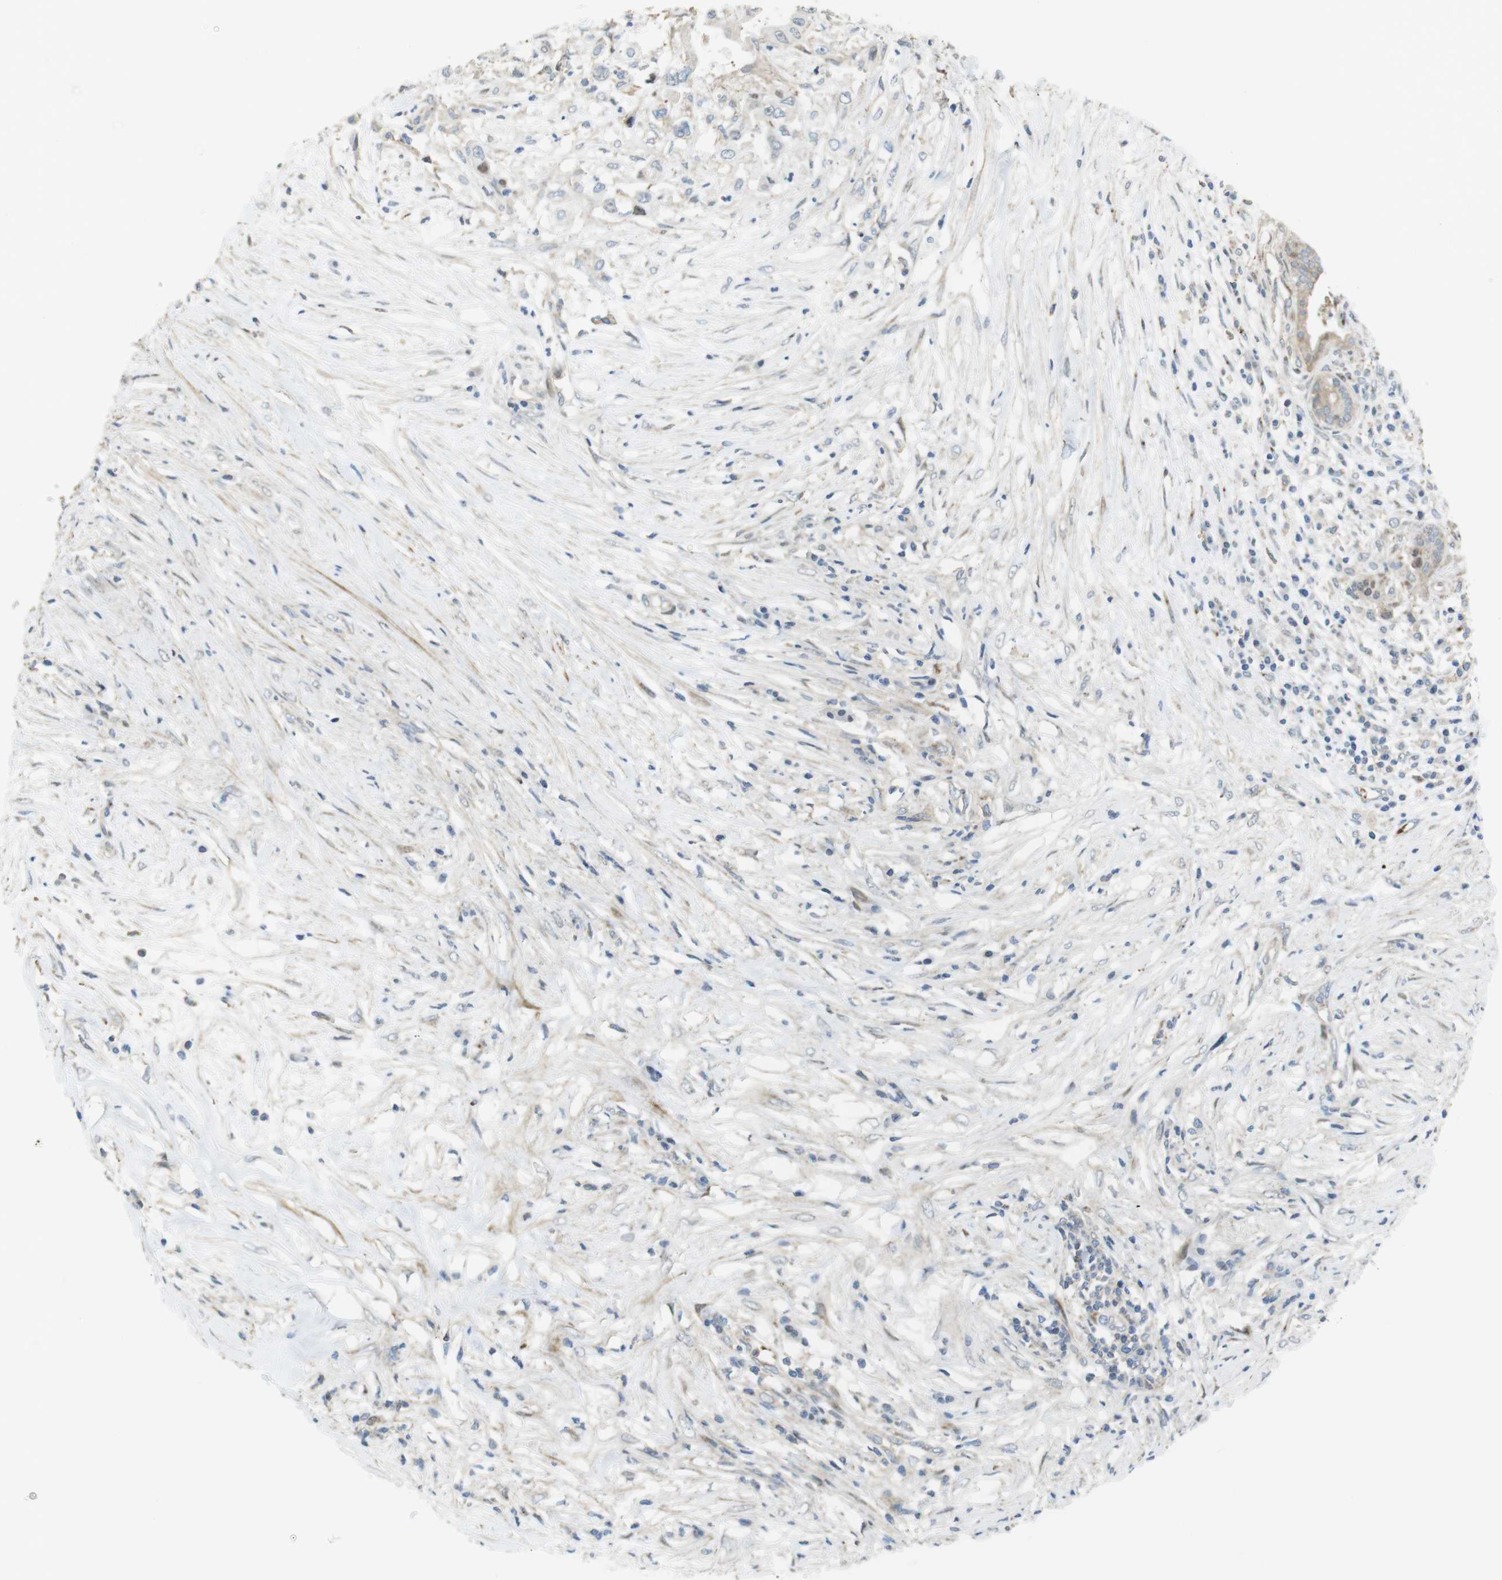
{"staining": {"intensity": "negative", "quantity": "none", "location": "none"}, "tissue": "pancreatic cancer", "cell_type": "Tumor cells", "image_type": "cancer", "snomed": [{"axis": "morphology", "description": "Adenocarcinoma, NOS"}, {"axis": "topography", "description": "Pancreas"}], "caption": "An IHC histopathology image of pancreatic cancer is shown. There is no staining in tumor cells of pancreatic cancer.", "gene": "CUL7", "patient": {"sex": "male", "age": 77}}